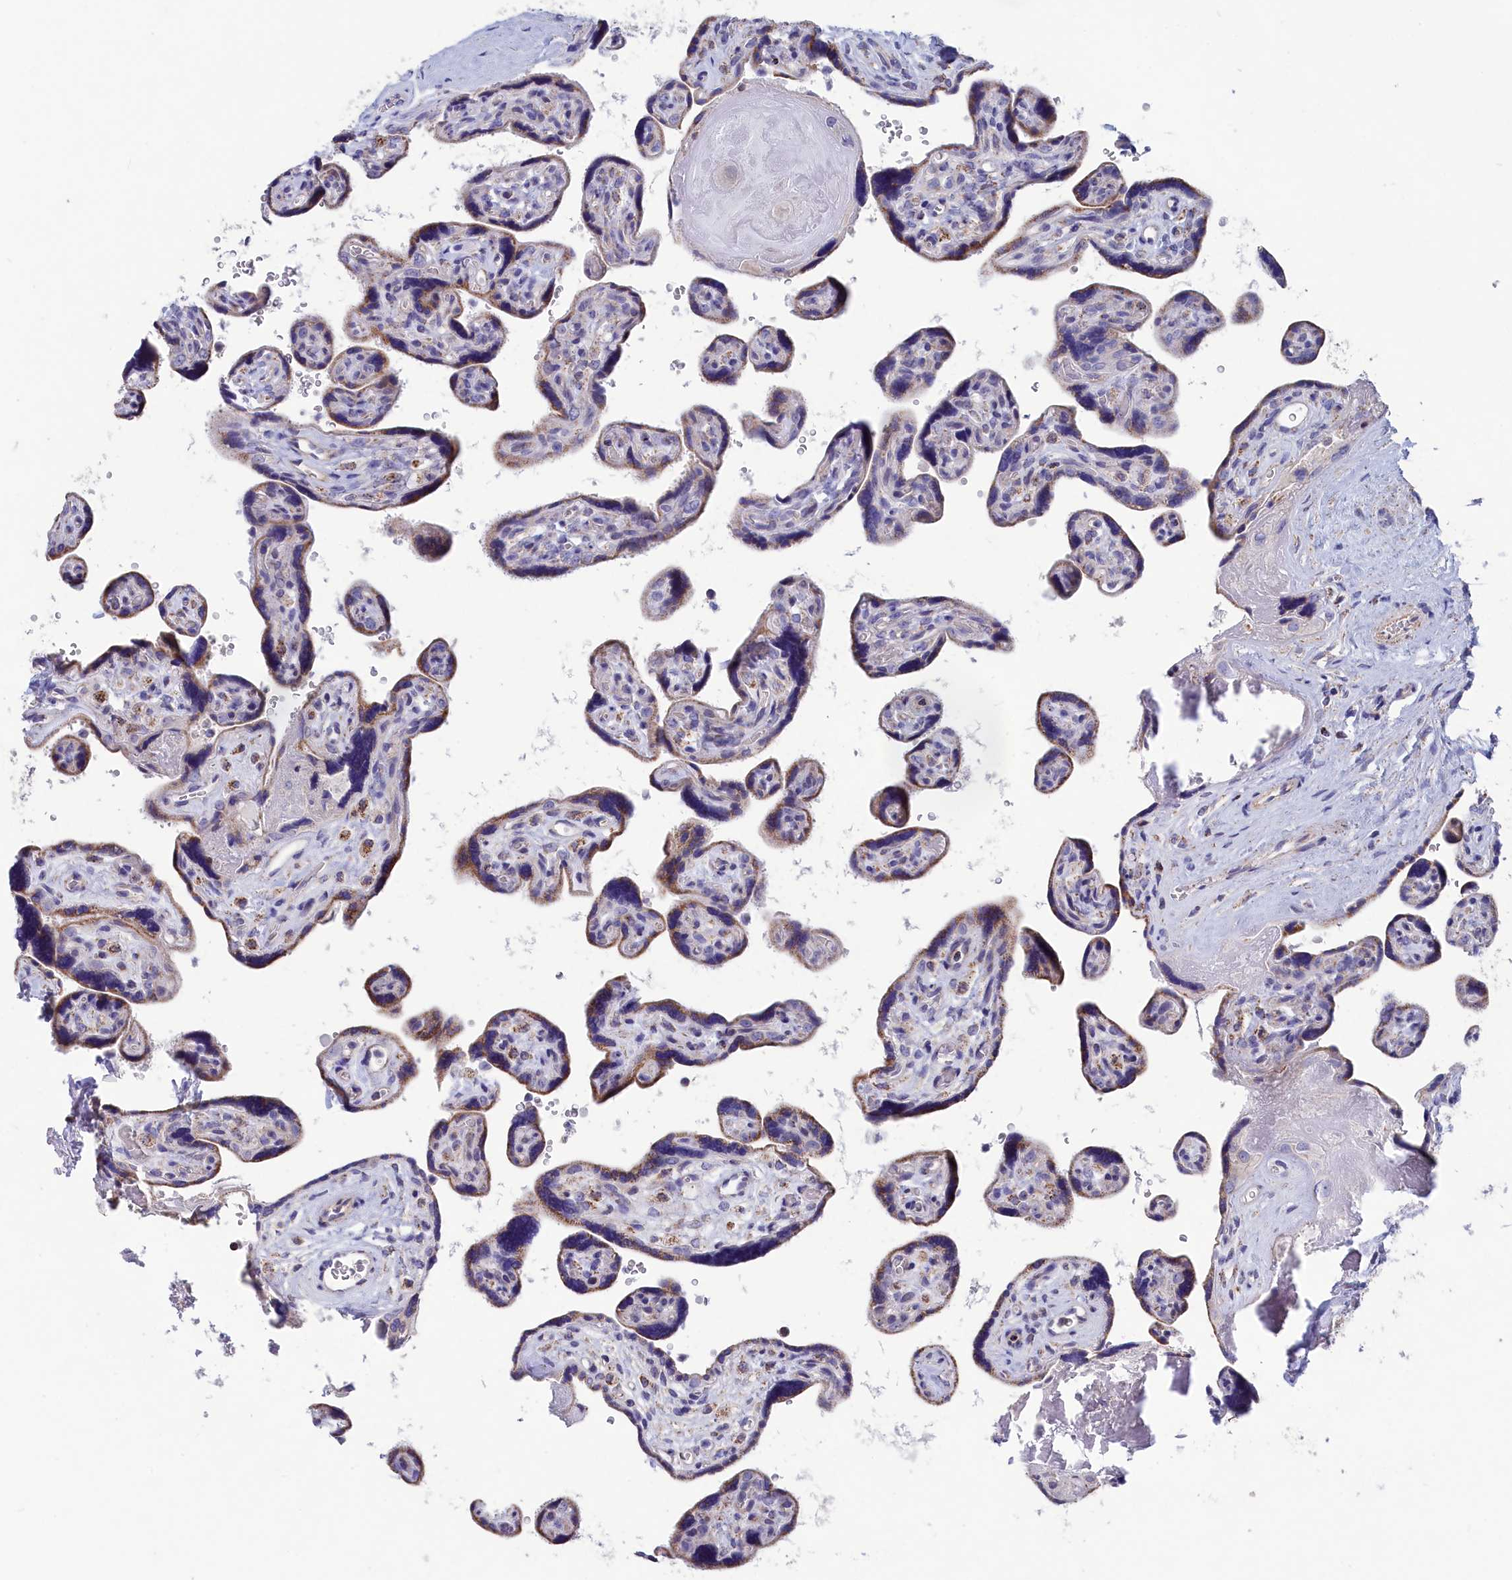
{"staining": {"intensity": "negative", "quantity": "none", "location": "none"}, "tissue": "placenta", "cell_type": "Trophoblastic cells", "image_type": "normal", "snomed": [{"axis": "morphology", "description": "Normal tissue, NOS"}, {"axis": "topography", "description": "Placenta"}], "caption": "IHC image of unremarkable placenta: placenta stained with DAB shows no significant protein expression in trophoblastic cells.", "gene": "PRDM12", "patient": {"sex": "female", "age": 39}}